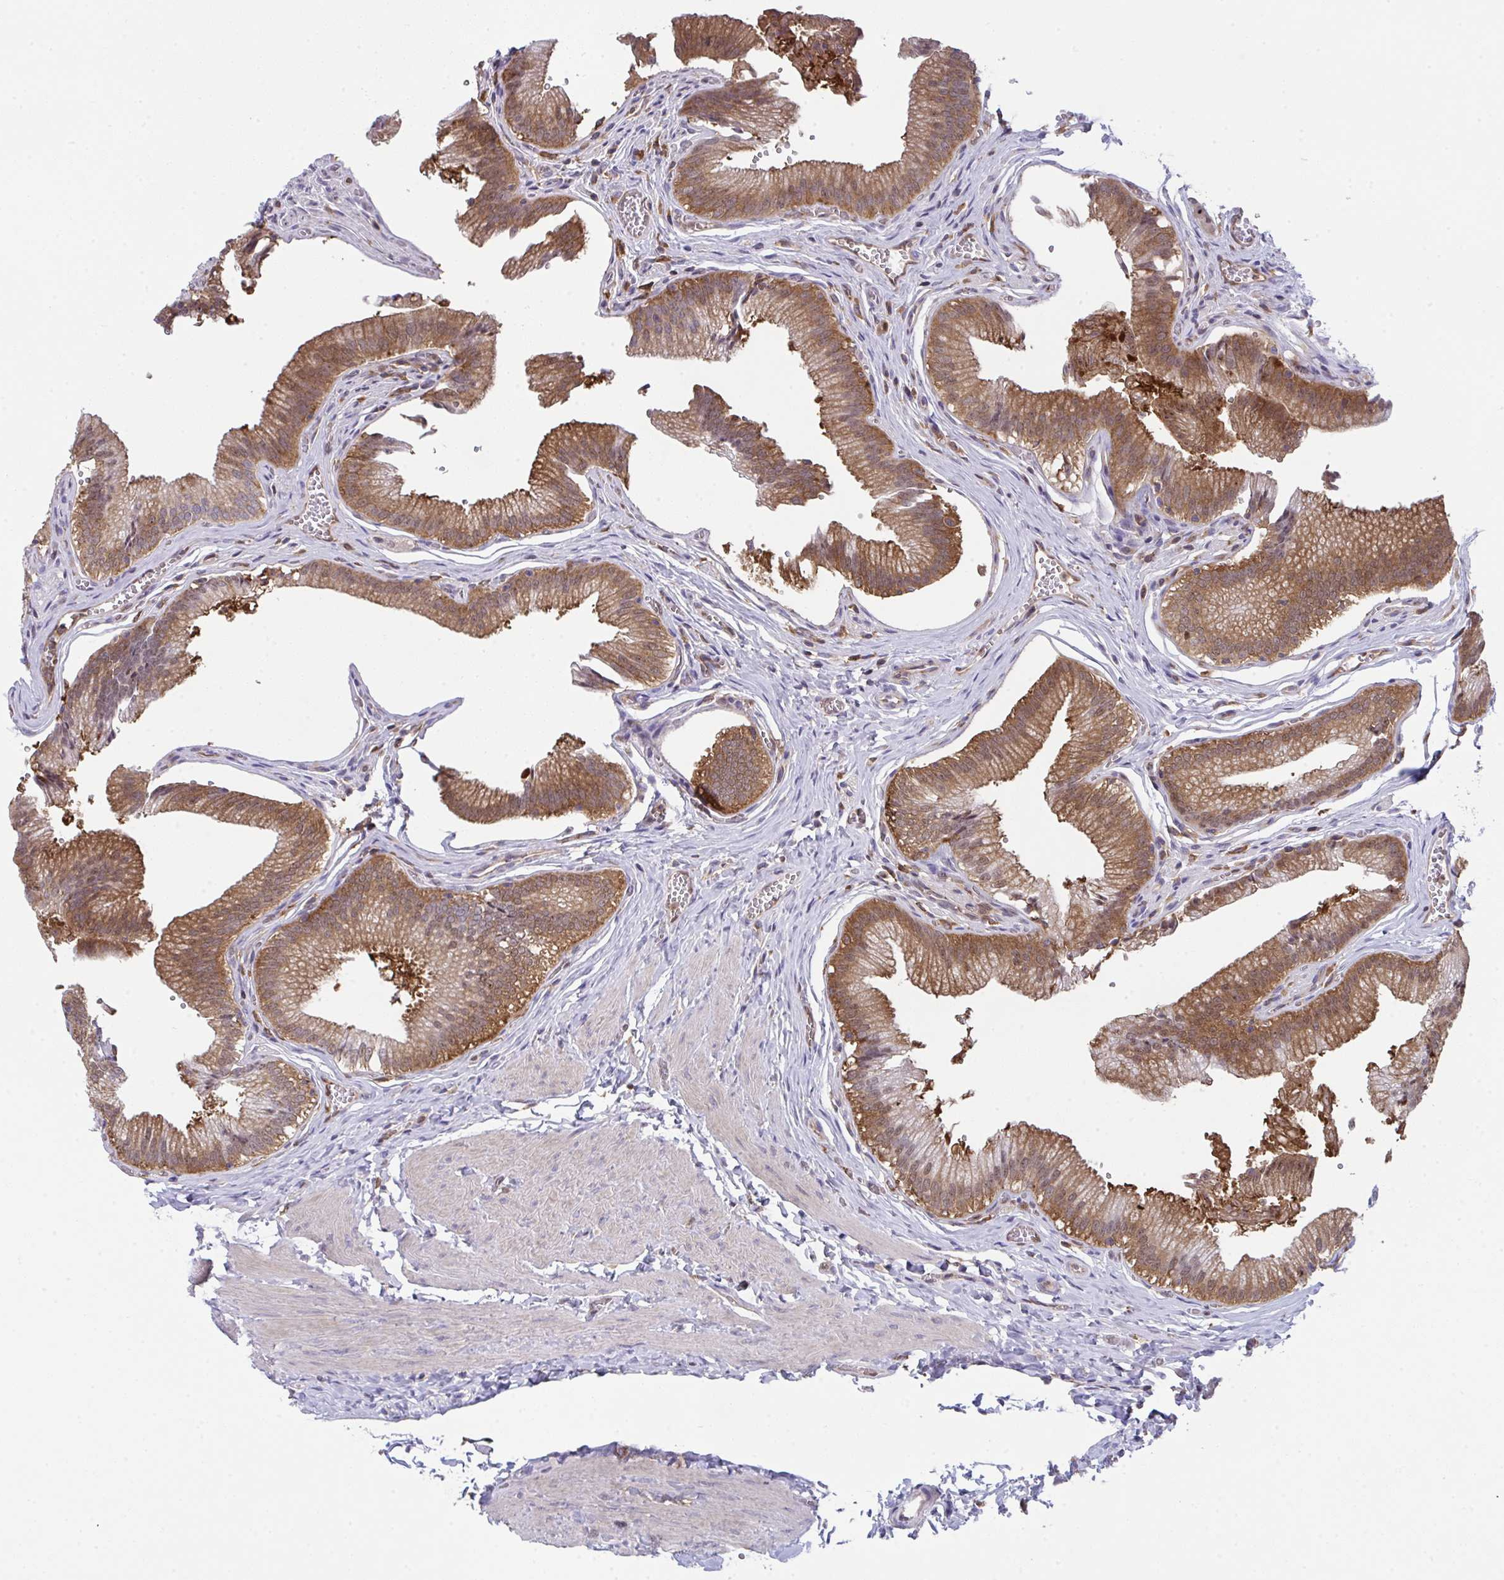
{"staining": {"intensity": "moderate", "quantity": ">75%", "location": "cytoplasmic/membranous,nuclear"}, "tissue": "gallbladder", "cell_type": "Glandular cells", "image_type": "normal", "snomed": [{"axis": "morphology", "description": "Normal tissue, NOS"}, {"axis": "topography", "description": "Gallbladder"}, {"axis": "topography", "description": "Peripheral nerve tissue"}], "caption": "Immunohistochemical staining of normal gallbladder reveals medium levels of moderate cytoplasmic/membranous,nuclear staining in about >75% of glandular cells.", "gene": "ALDH16A1", "patient": {"sex": "male", "age": 17}}